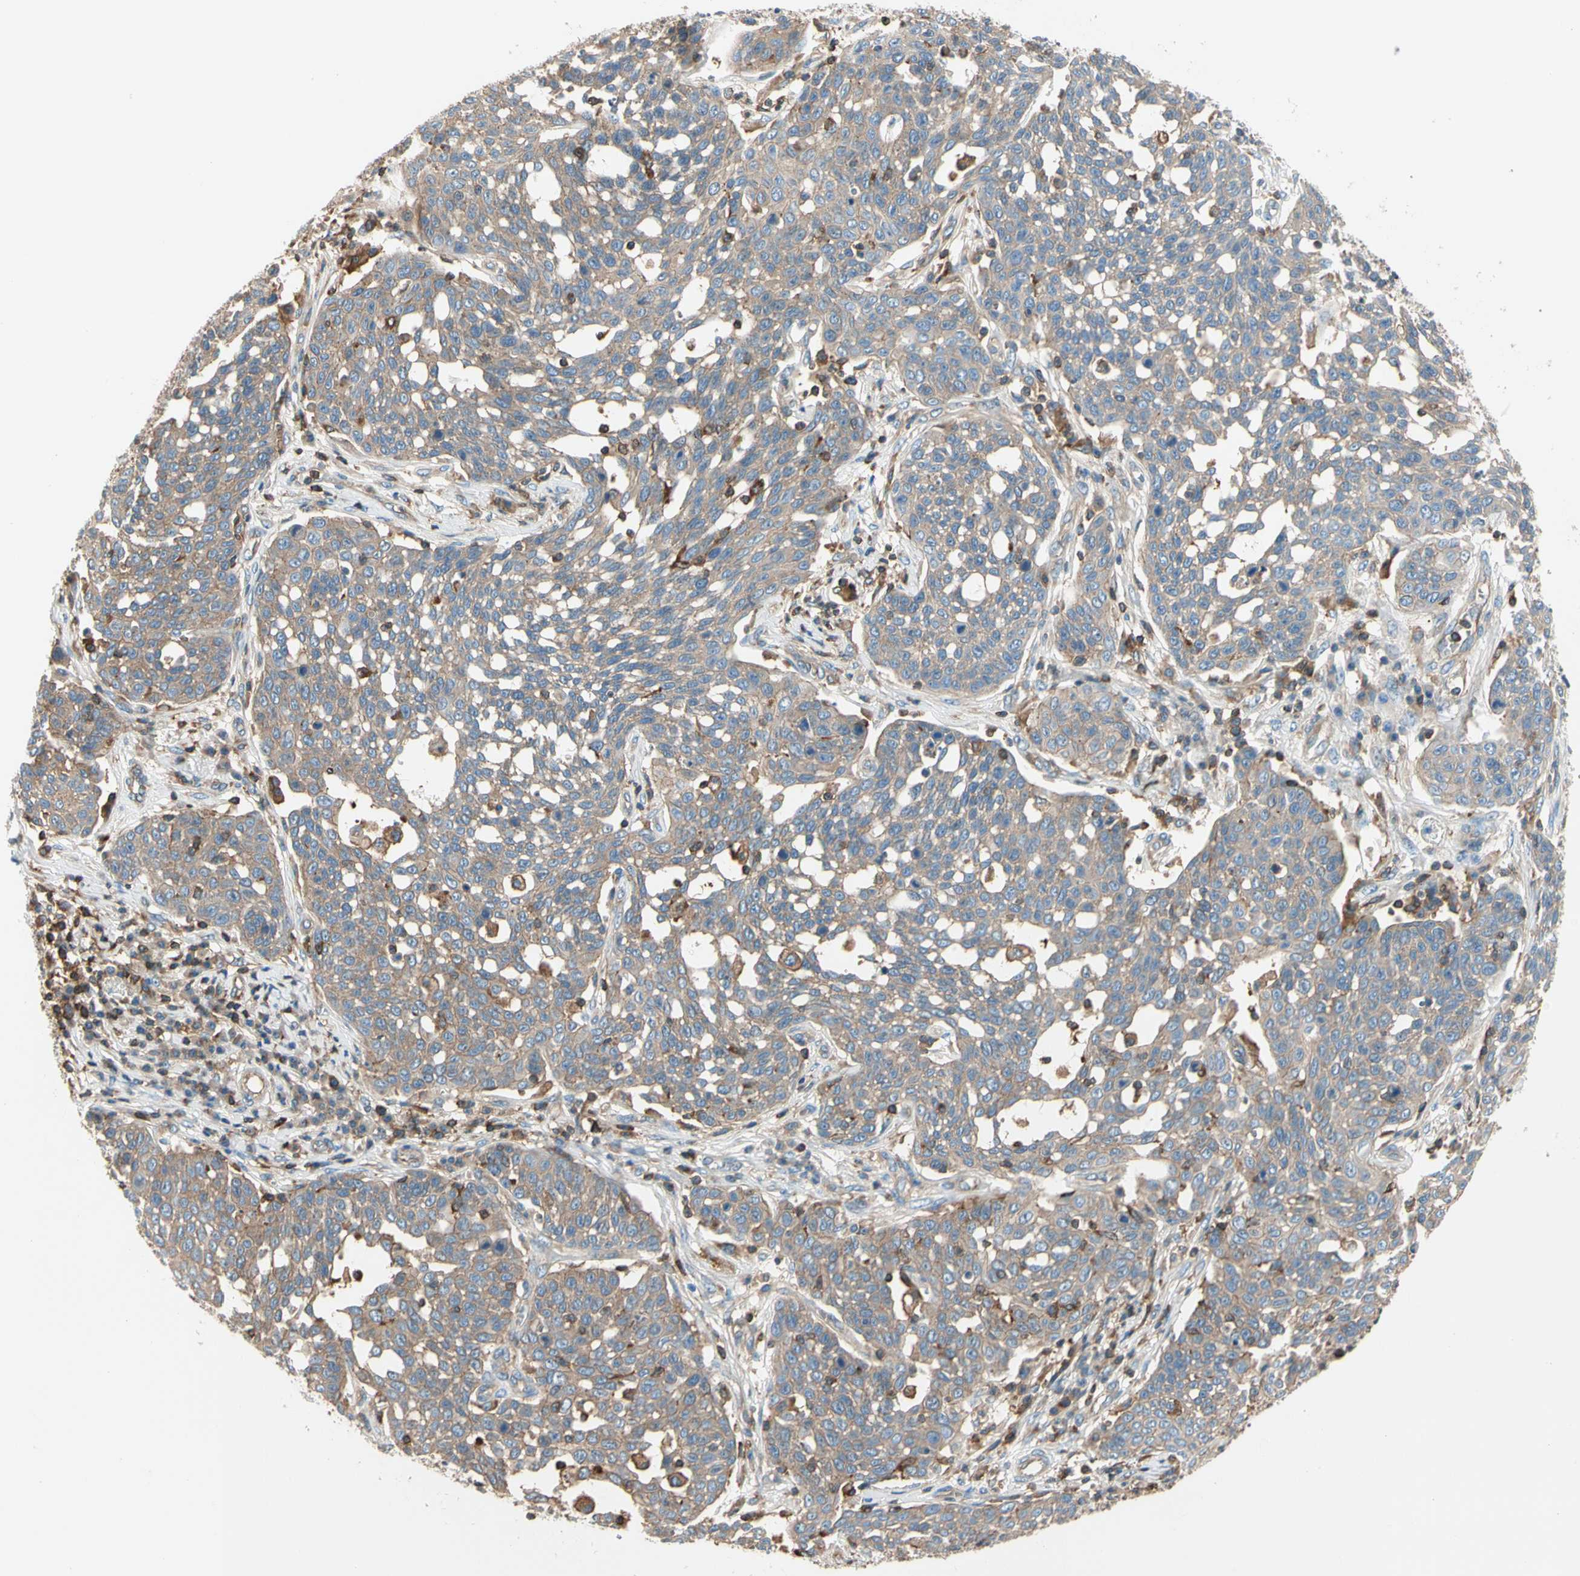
{"staining": {"intensity": "weak", "quantity": ">75%", "location": "cytoplasmic/membranous"}, "tissue": "cervical cancer", "cell_type": "Tumor cells", "image_type": "cancer", "snomed": [{"axis": "morphology", "description": "Squamous cell carcinoma, NOS"}, {"axis": "topography", "description": "Cervix"}], "caption": "Squamous cell carcinoma (cervical) stained with IHC exhibits weak cytoplasmic/membranous staining in approximately >75% of tumor cells.", "gene": "CAPZA2", "patient": {"sex": "female", "age": 34}}